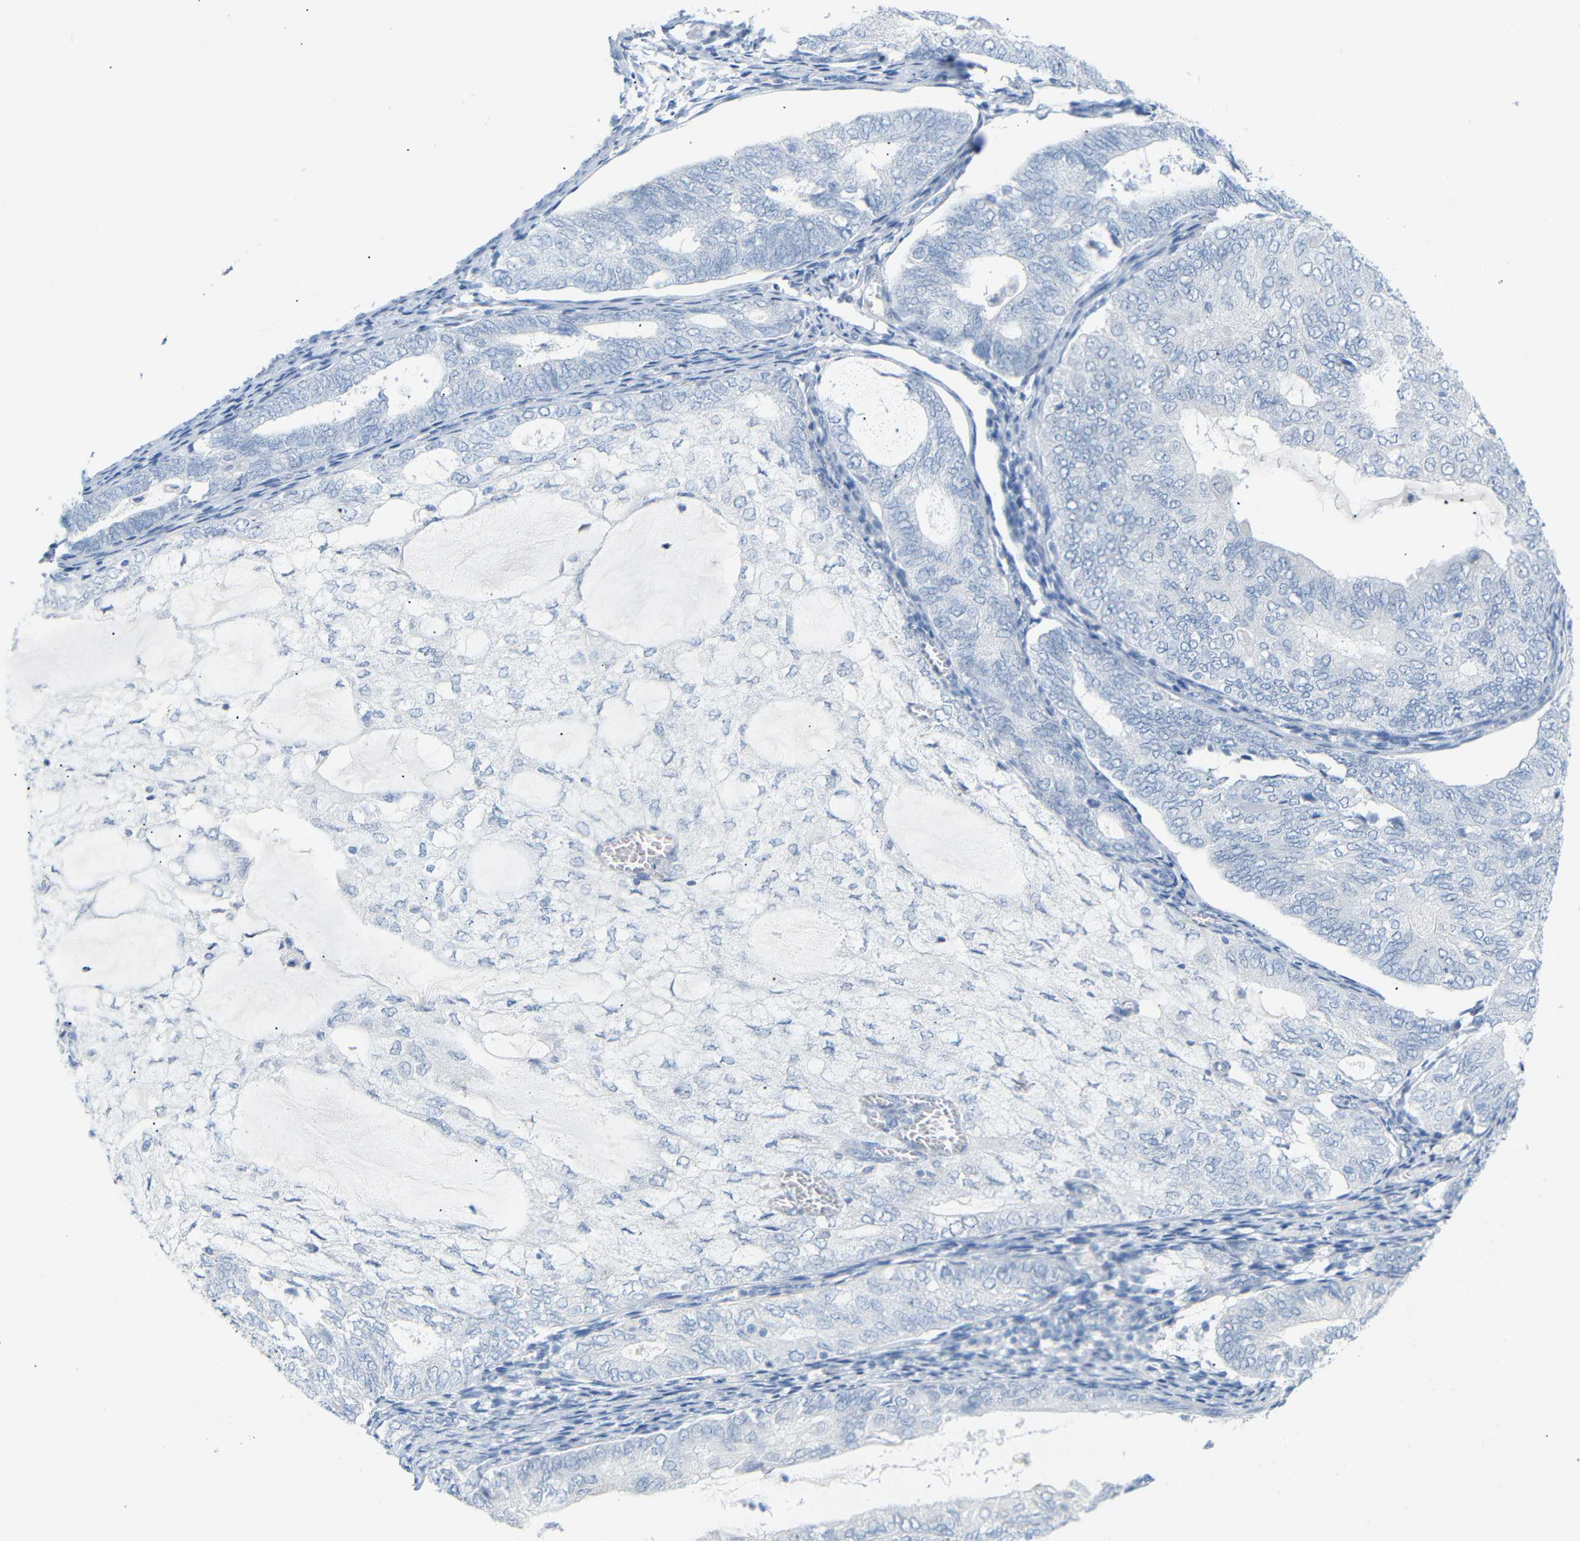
{"staining": {"intensity": "negative", "quantity": "none", "location": "none"}, "tissue": "endometrial cancer", "cell_type": "Tumor cells", "image_type": "cancer", "snomed": [{"axis": "morphology", "description": "Adenocarcinoma, NOS"}, {"axis": "topography", "description": "Endometrium"}], "caption": "A high-resolution photomicrograph shows IHC staining of adenocarcinoma (endometrial), which displays no significant positivity in tumor cells.", "gene": "OPN1SW", "patient": {"sex": "female", "age": 81}}